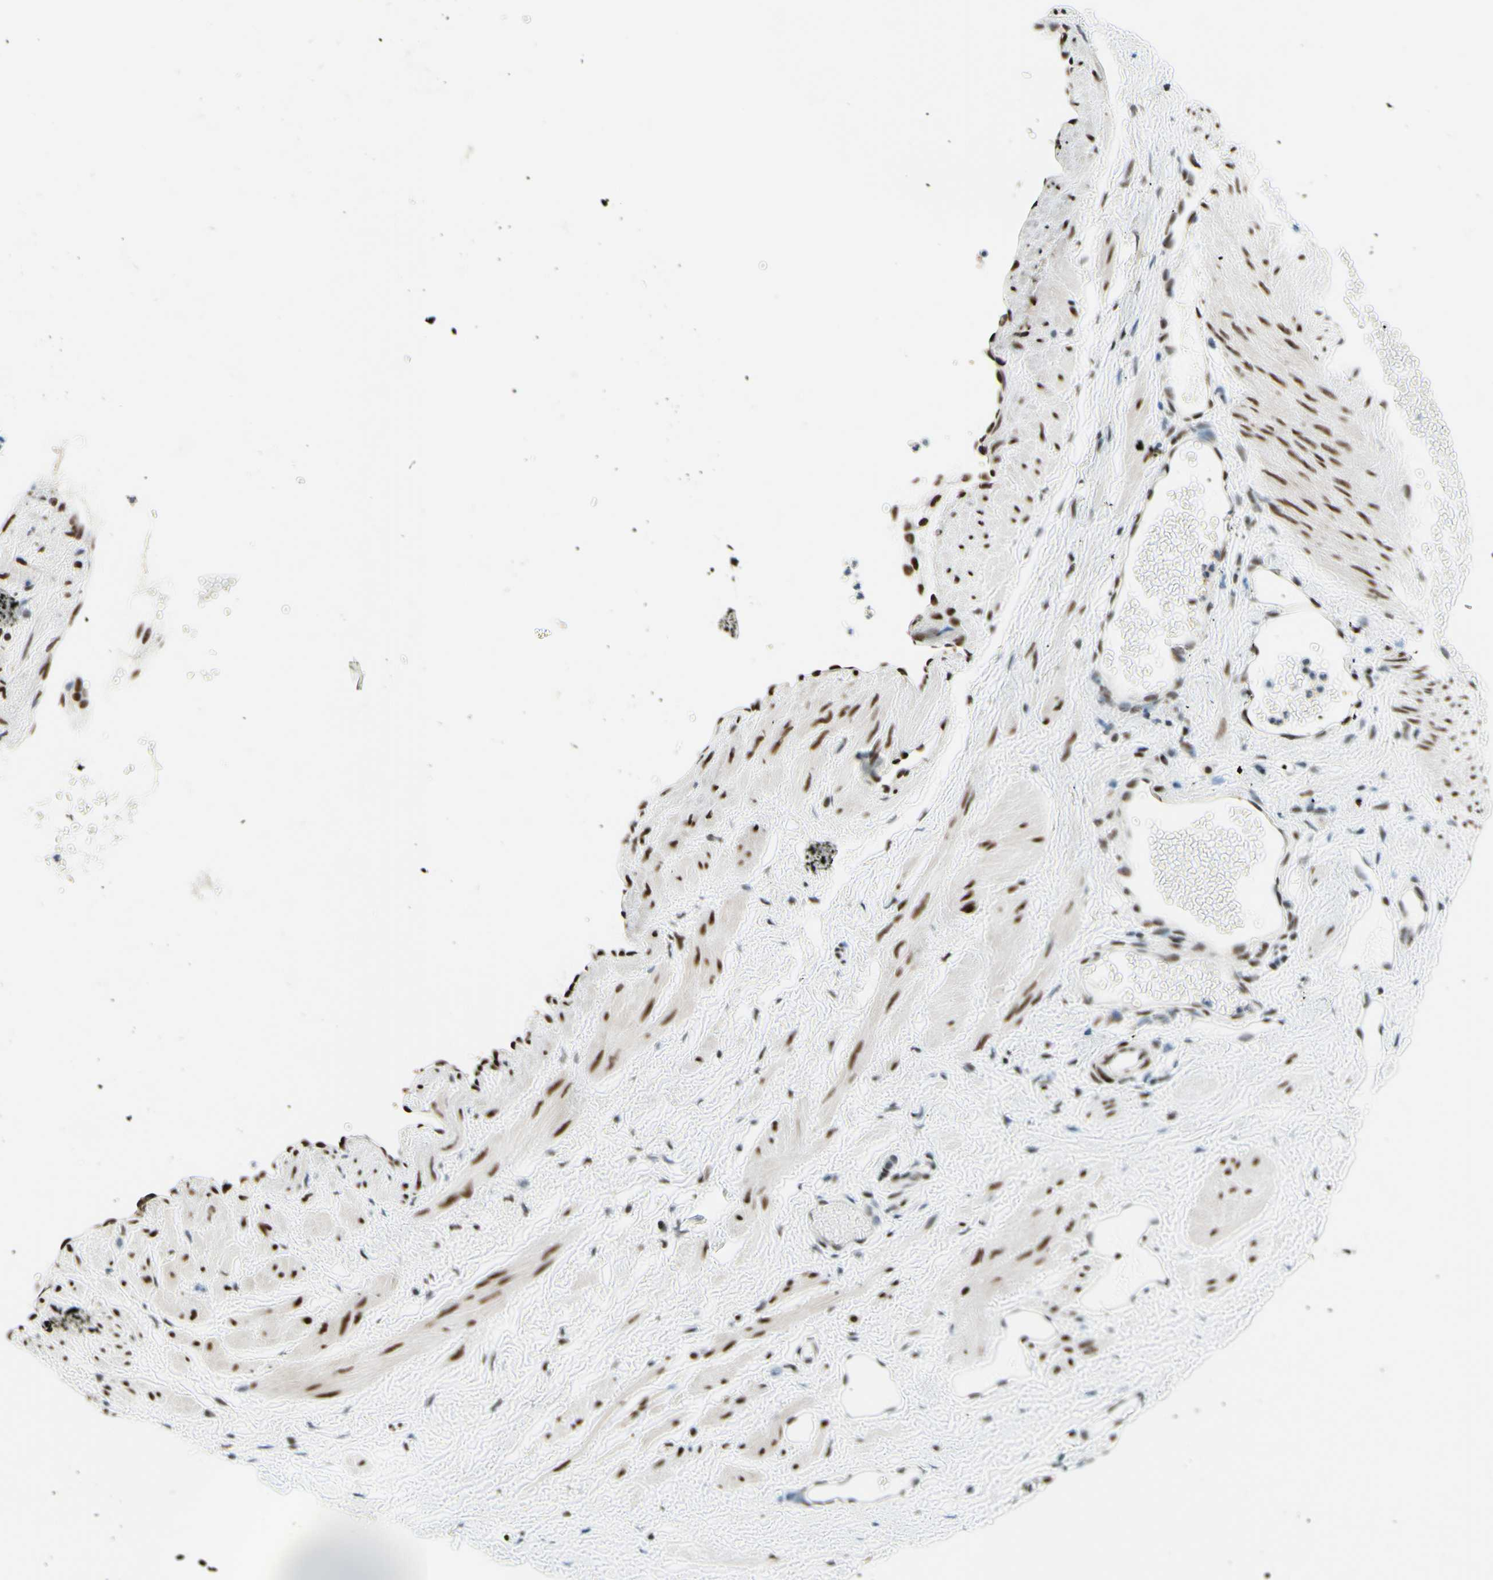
{"staining": {"intensity": "moderate", "quantity": ">75%", "location": "nuclear"}, "tissue": "adipose tissue", "cell_type": "Adipocytes", "image_type": "normal", "snomed": [{"axis": "morphology", "description": "Normal tissue, NOS"}, {"axis": "topography", "description": "Soft tissue"}, {"axis": "topography", "description": "Vascular tissue"}], "caption": "Protein staining of unremarkable adipose tissue displays moderate nuclear staining in about >75% of adipocytes.", "gene": "CBX7", "patient": {"sex": "female", "age": 35}}